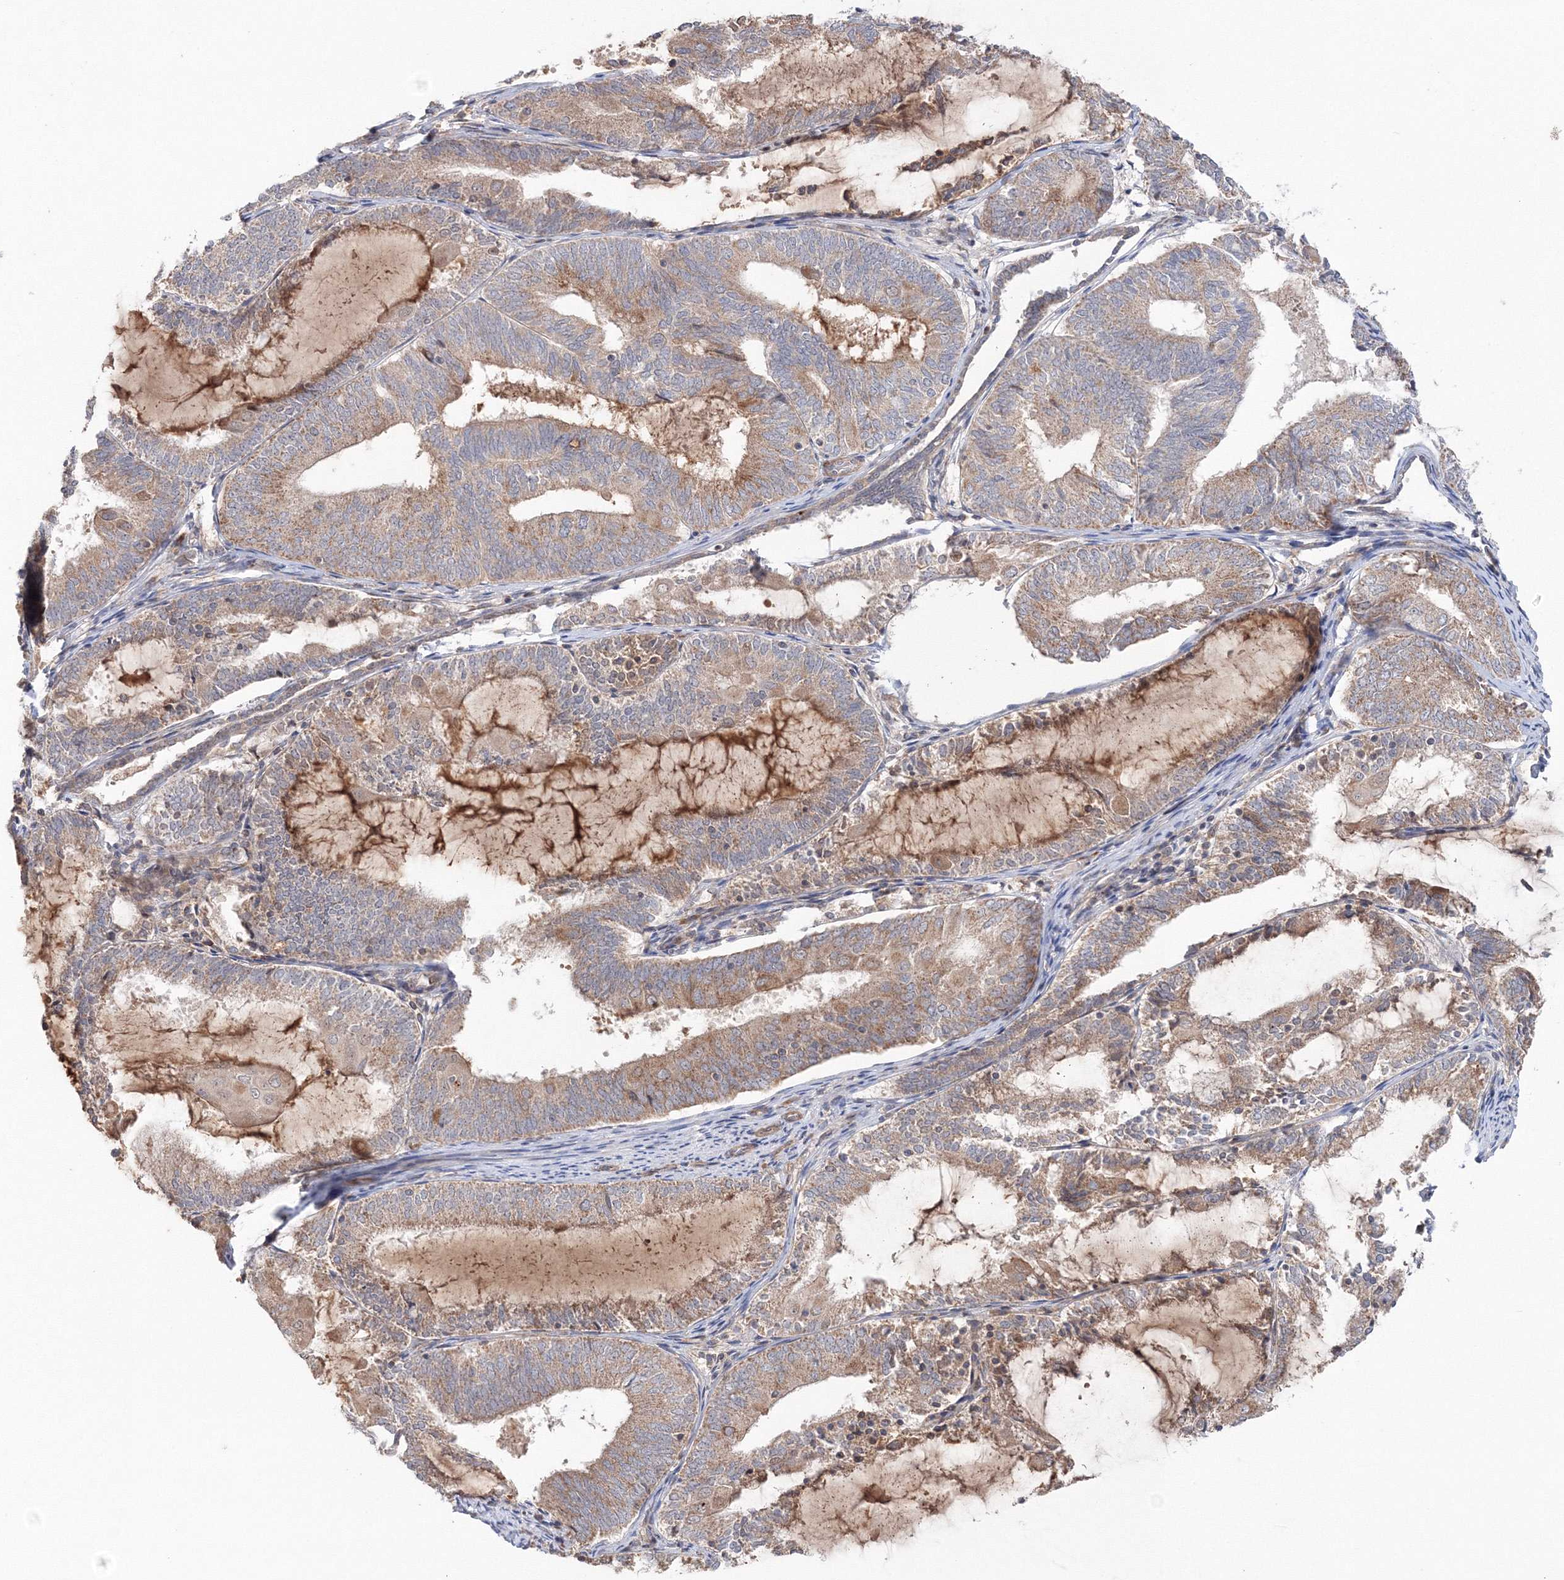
{"staining": {"intensity": "moderate", "quantity": ">75%", "location": "cytoplasmic/membranous"}, "tissue": "endometrial cancer", "cell_type": "Tumor cells", "image_type": "cancer", "snomed": [{"axis": "morphology", "description": "Adenocarcinoma, NOS"}, {"axis": "topography", "description": "Endometrium"}], "caption": "Brown immunohistochemical staining in endometrial adenocarcinoma demonstrates moderate cytoplasmic/membranous staining in about >75% of tumor cells. Nuclei are stained in blue.", "gene": "NOA1", "patient": {"sex": "female", "age": 81}}